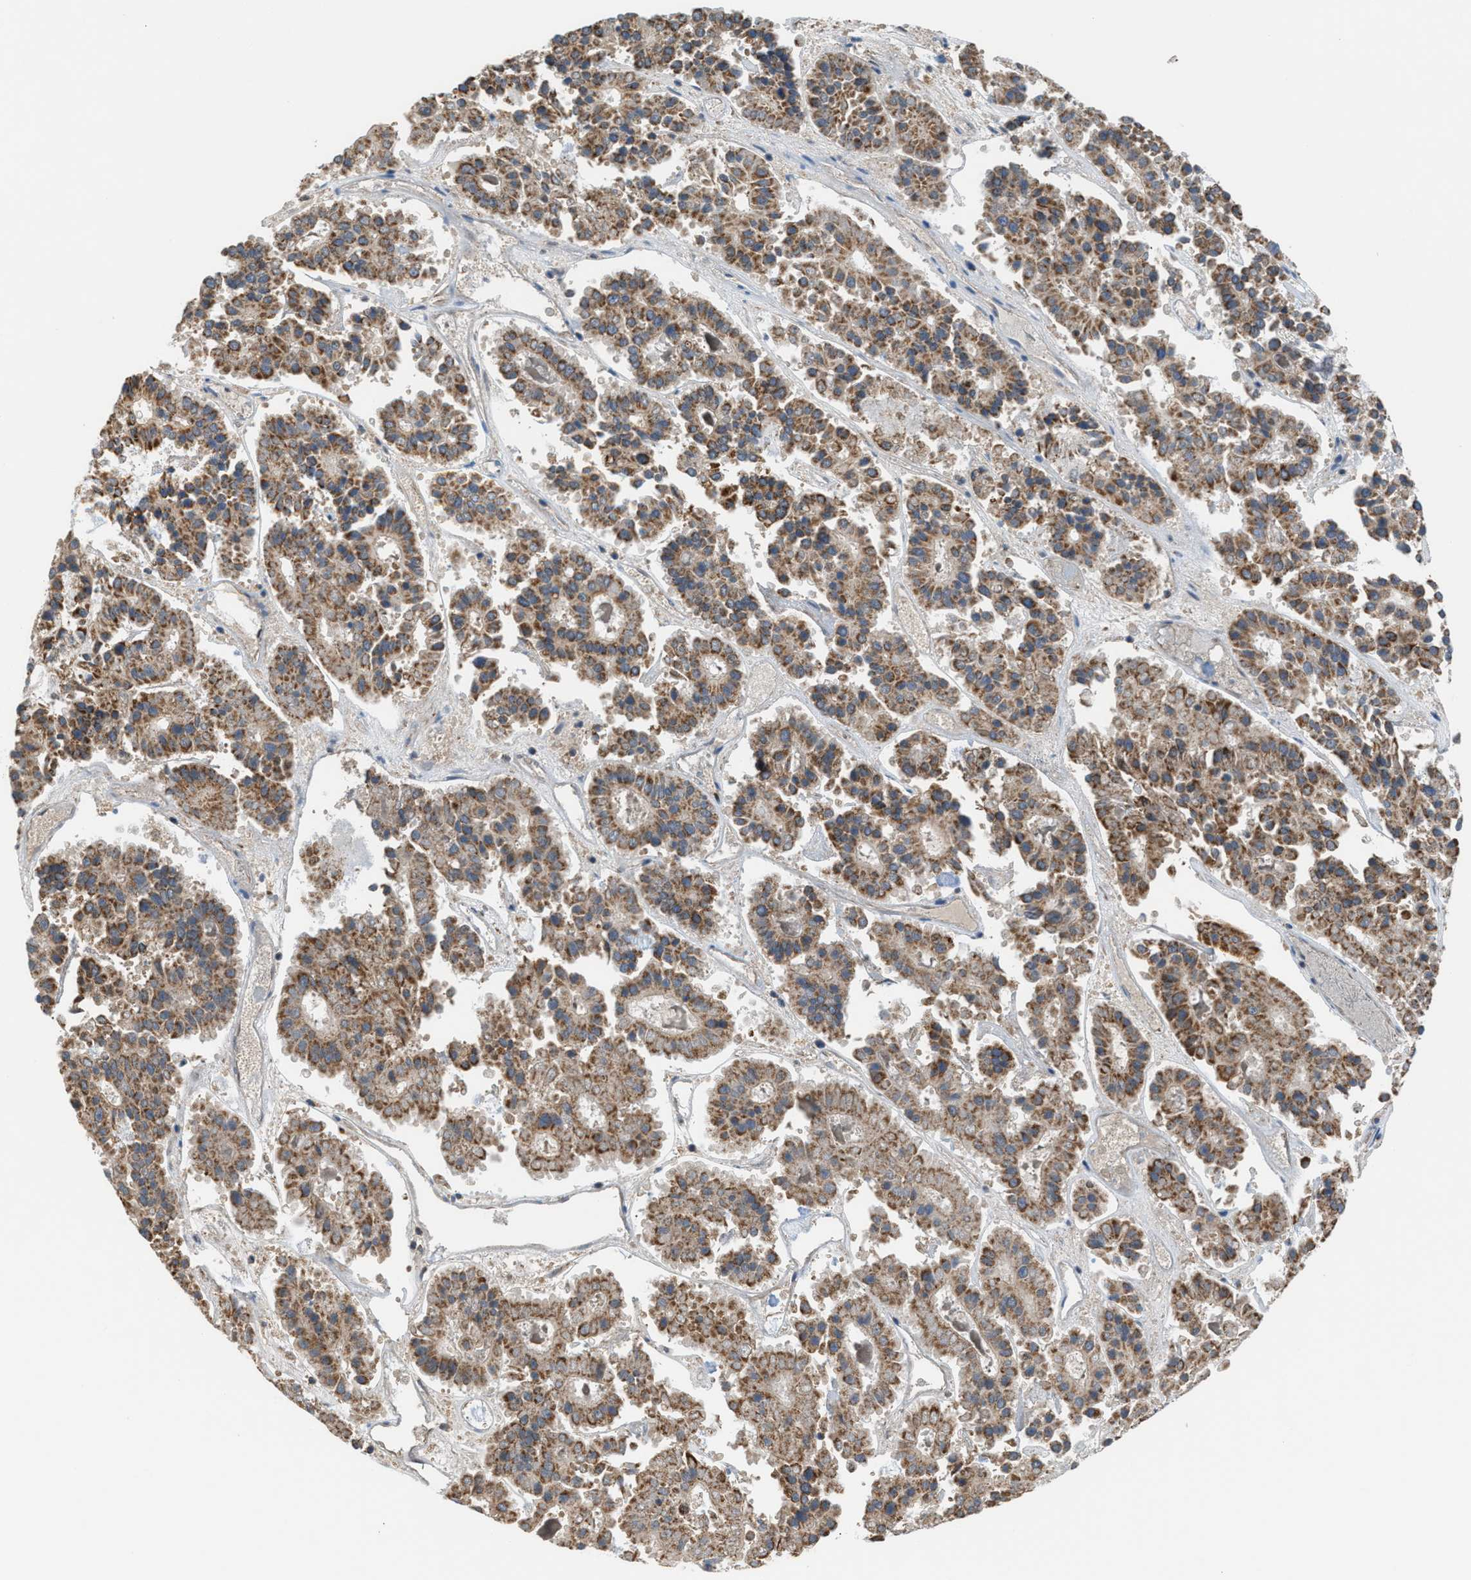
{"staining": {"intensity": "moderate", "quantity": ">75%", "location": "cytoplasmic/membranous"}, "tissue": "pancreatic cancer", "cell_type": "Tumor cells", "image_type": "cancer", "snomed": [{"axis": "morphology", "description": "Adenocarcinoma, NOS"}, {"axis": "topography", "description": "Pancreas"}], "caption": "This histopathology image exhibits immunohistochemistry staining of adenocarcinoma (pancreatic), with medium moderate cytoplasmic/membranous positivity in approximately >75% of tumor cells.", "gene": "SGSM2", "patient": {"sex": "male", "age": 50}}